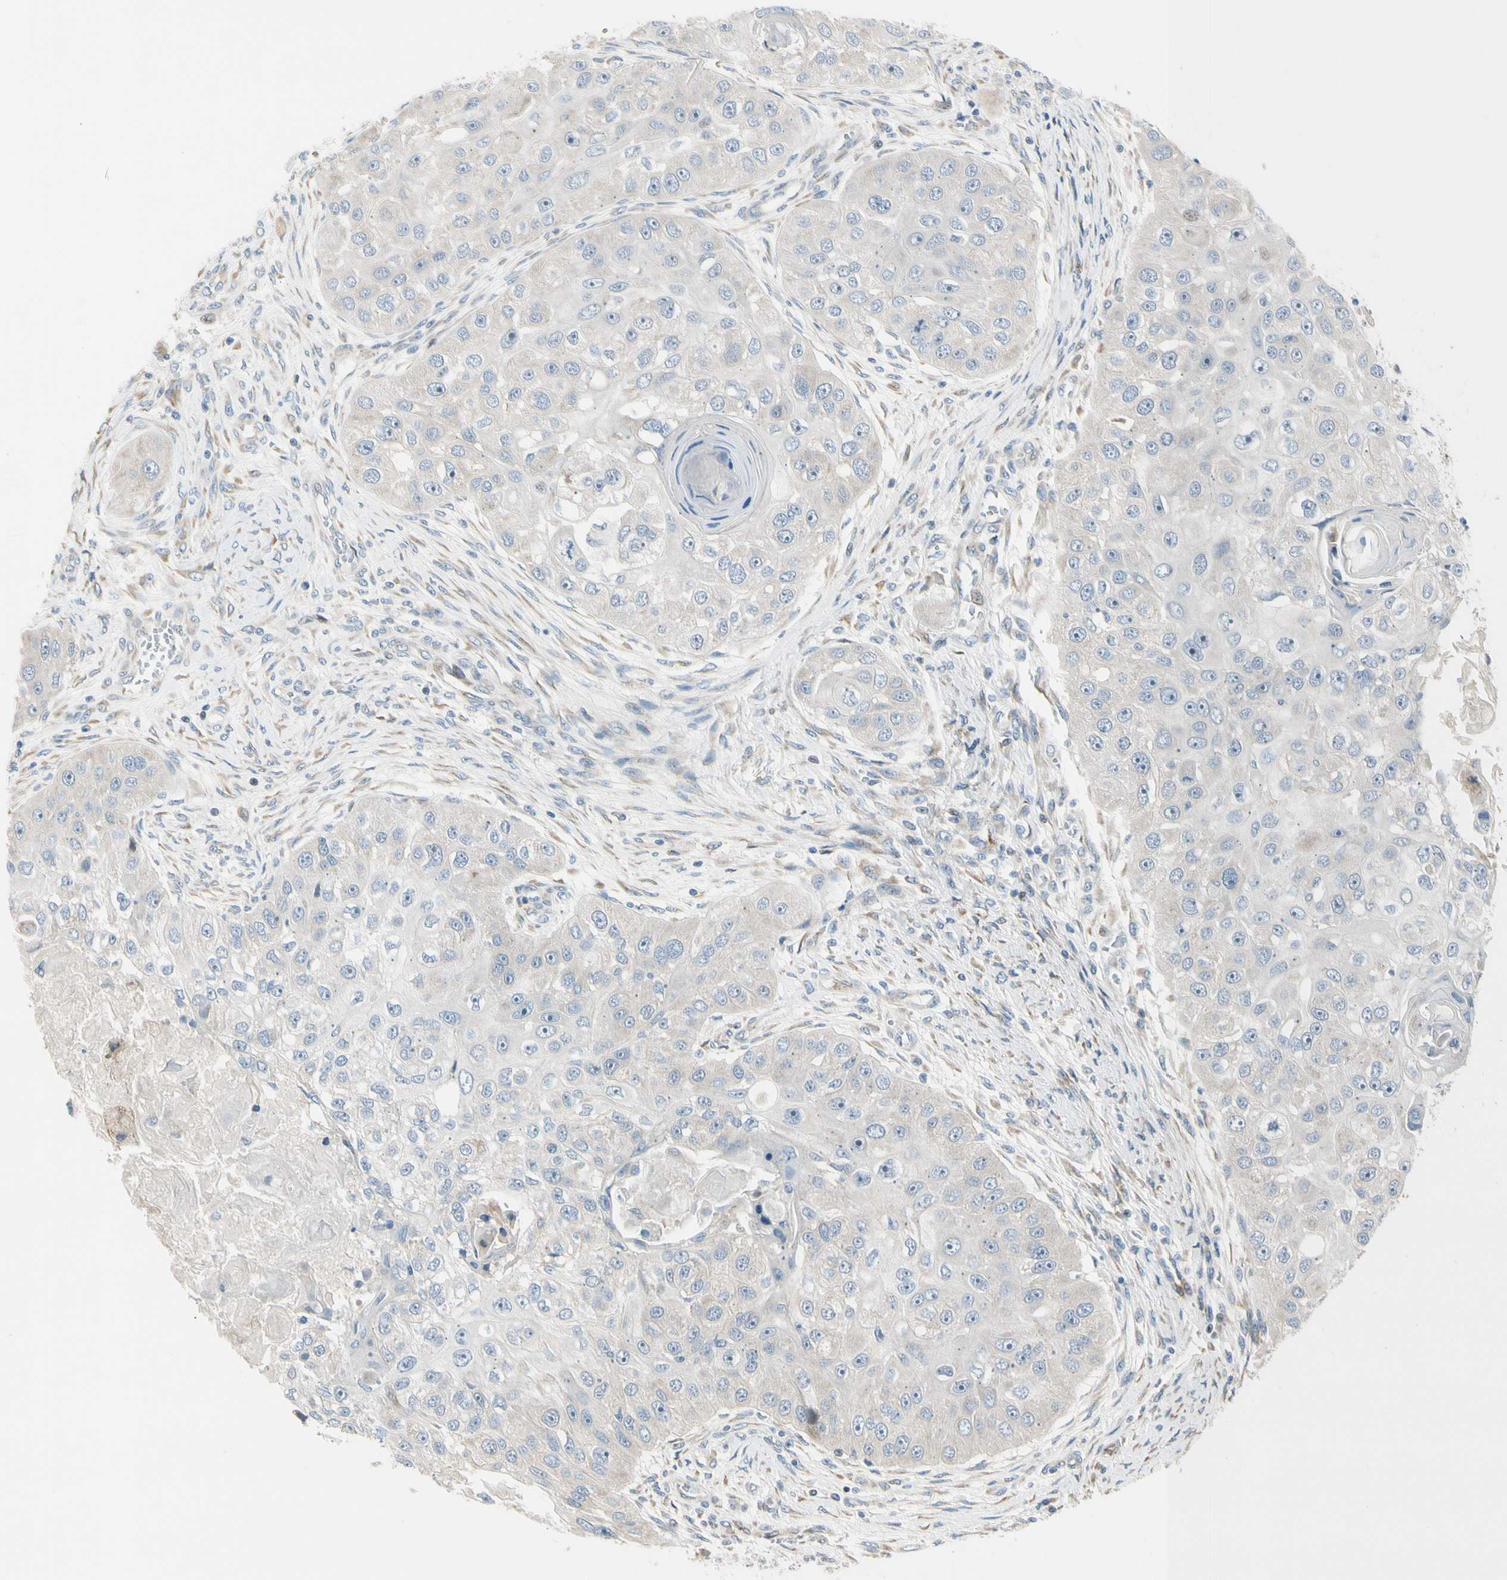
{"staining": {"intensity": "negative", "quantity": "none", "location": "none"}, "tissue": "head and neck cancer", "cell_type": "Tumor cells", "image_type": "cancer", "snomed": [{"axis": "morphology", "description": "Normal tissue, NOS"}, {"axis": "morphology", "description": "Squamous cell carcinoma, NOS"}, {"axis": "topography", "description": "Skeletal muscle"}, {"axis": "topography", "description": "Head-Neck"}], "caption": "DAB (3,3'-diaminobenzidine) immunohistochemical staining of human head and neck squamous cell carcinoma exhibits no significant expression in tumor cells.", "gene": "NPDC1", "patient": {"sex": "male", "age": 51}}